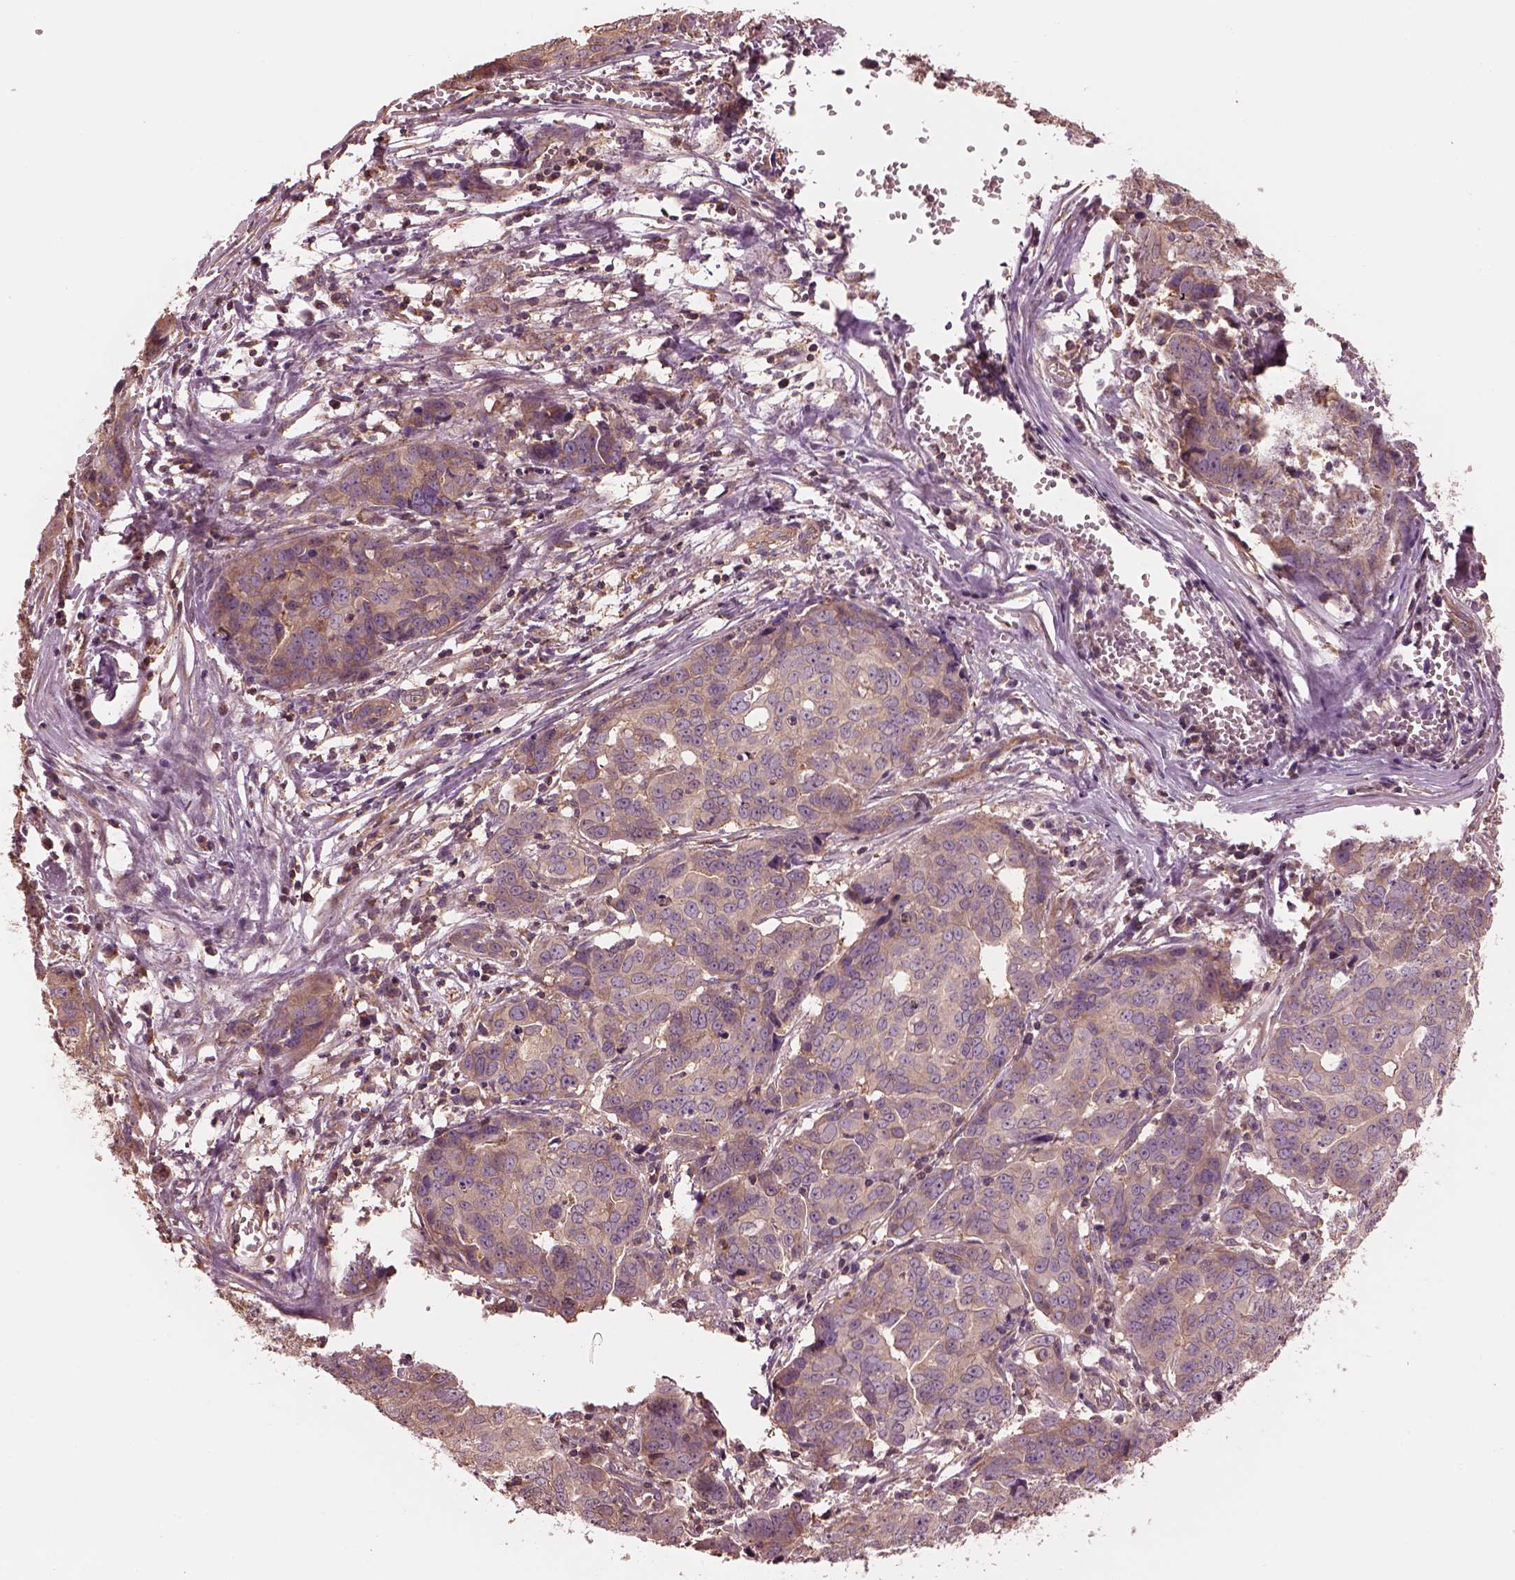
{"staining": {"intensity": "moderate", "quantity": ">75%", "location": "cytoplasmic/membranous"}, "tissue": "ovarian cancer", "cell_type": "Tumor cells", "image_type": "cancer", "snomed": [{"axis": "morphology", "description": "Carcinoma, endometroid"}, {"axis": "topography", "description": "Ovary"}], "caption": "Immunohistochemistry (DAB (3,3'-diaminobenzidine)) staining of human endometroid carcinoma (ovarian) reveals moderate cytoplasmic/membranous protein expression in about >75% of tumor cells.", "gene": "STK33", "patient": {"sex": "female", "age": 78}}